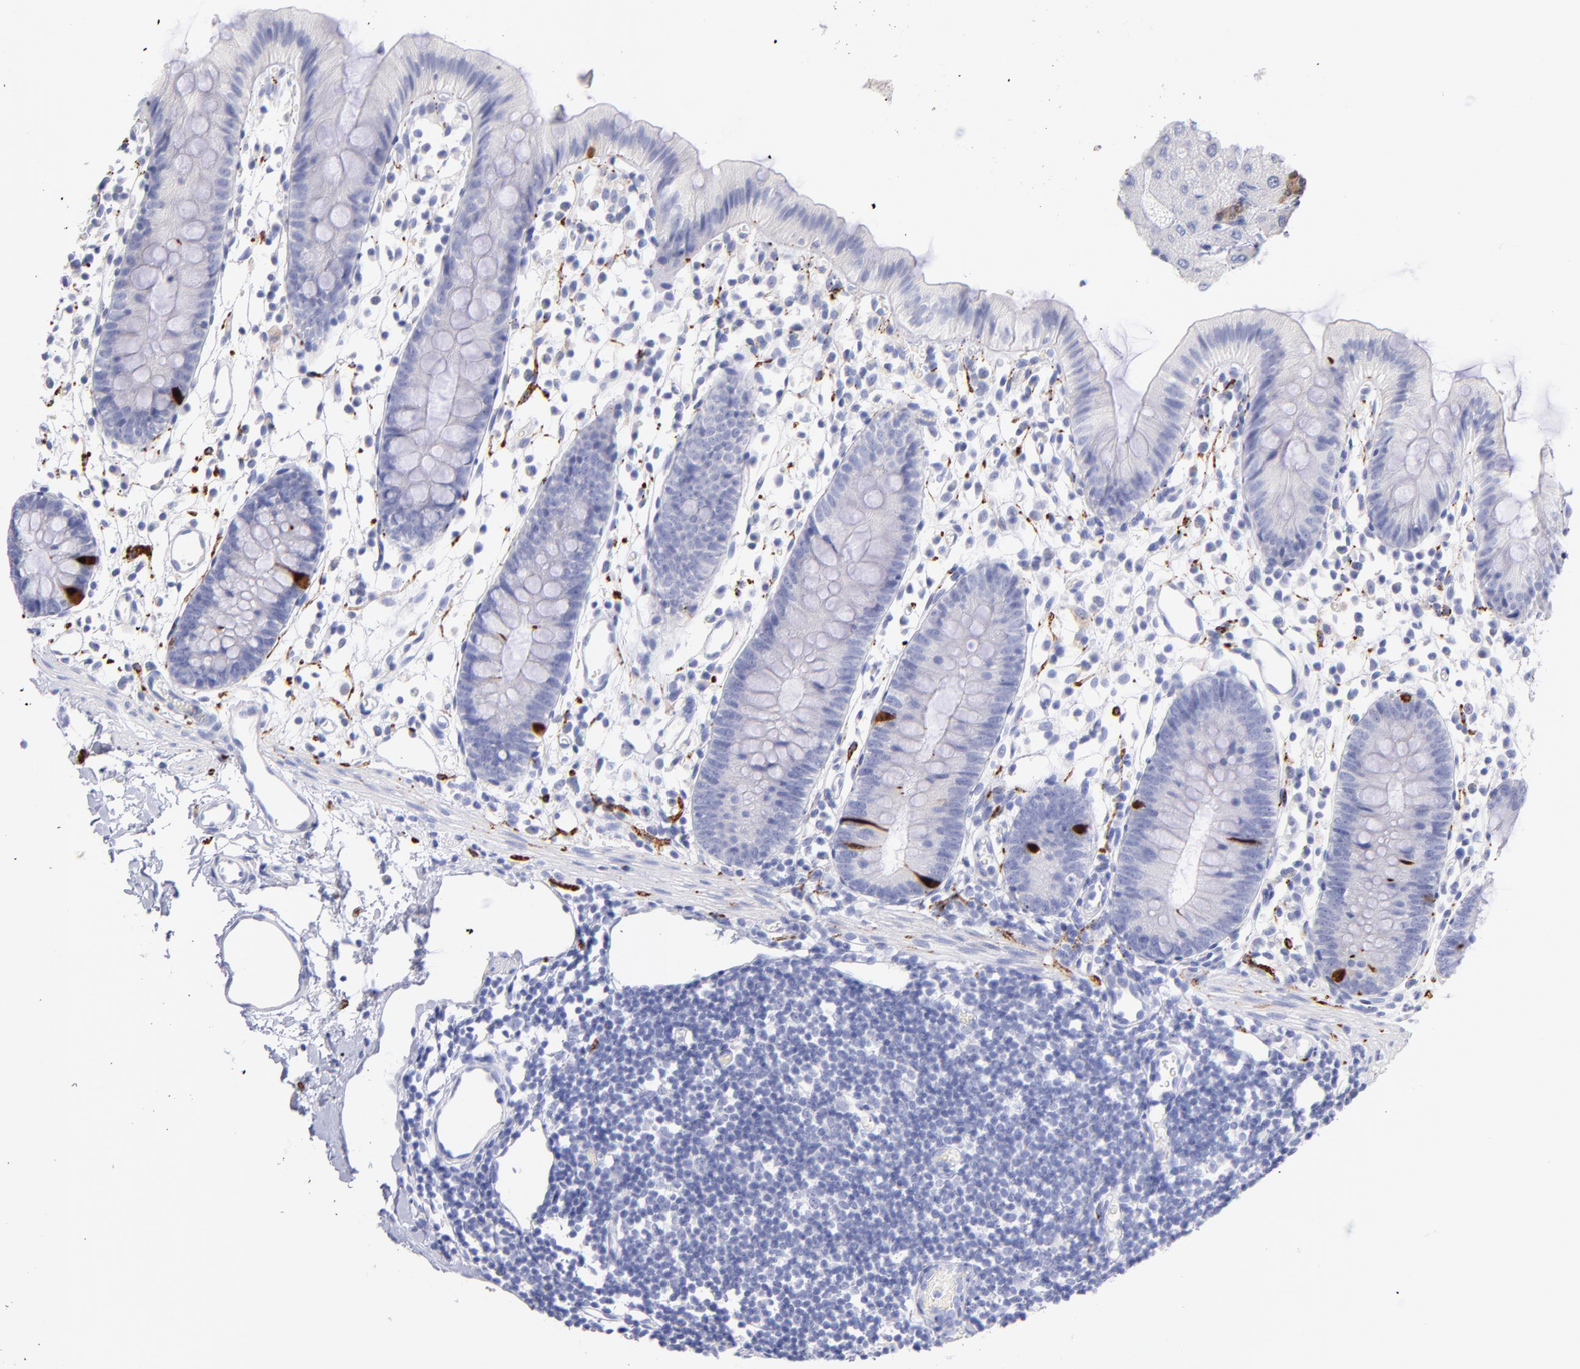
{"staining": {"intensity": "negative", "quantity": "none", "location": "none"}, "tissue": "colon", "cell_type": "Endothelial cells", "image_type": "normal", "snomed": [{"axis": "morphology", "description": "Normal tissue, NOS"}, {"axis": "topography", "description": "Colon"}], "caption": "Micrograph shows no protein expression in endothelial cells of normal colon. (DAB (3,3'-diaminobenzidine) IHC, high magnification).", "gene": "SCGN", "patient": {"sex": "male", "age": 14}}